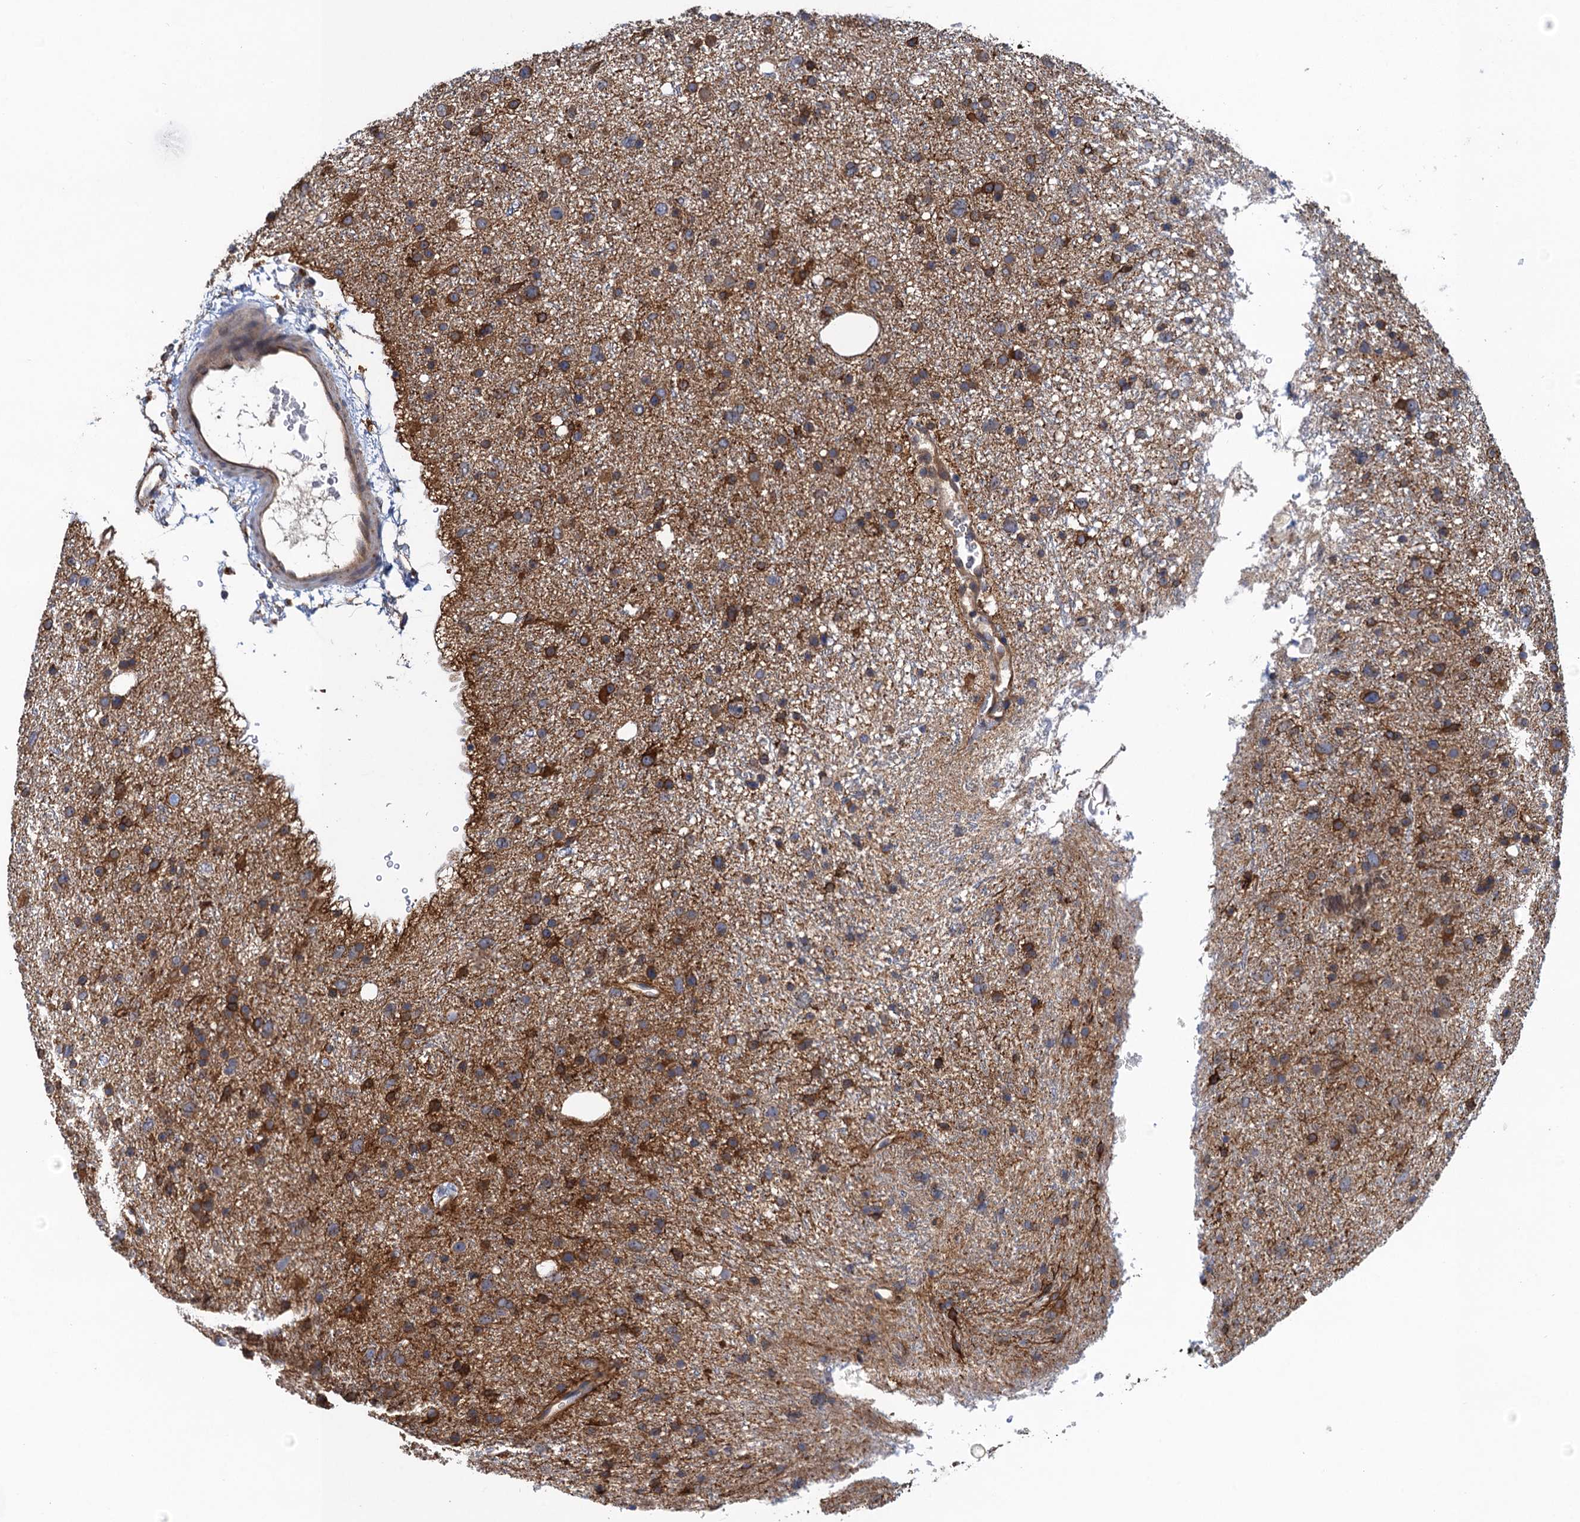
{"staining": {"intensity": "moderate", "quantity": ">75%", "location": "cytoplasmic/membranous"}, "tissue": "glioma", "cell_type": "Tumor cells", "image_type": "cancer", "snomed": [{"axis": "morphology", "description": "Glioma, malignant, Low grade"}, {"axis": "topography", "description": "Cerebral cortex"}], "caption": "DAB immunohistochemical staining of human low-grade glioma (malignant) demonstrates moderate cytoplasmic/membranous protein positivity in about >75% of tumor cells.", "gene": "ARMC5", "patient": {"sex": "female", "age": 39}}